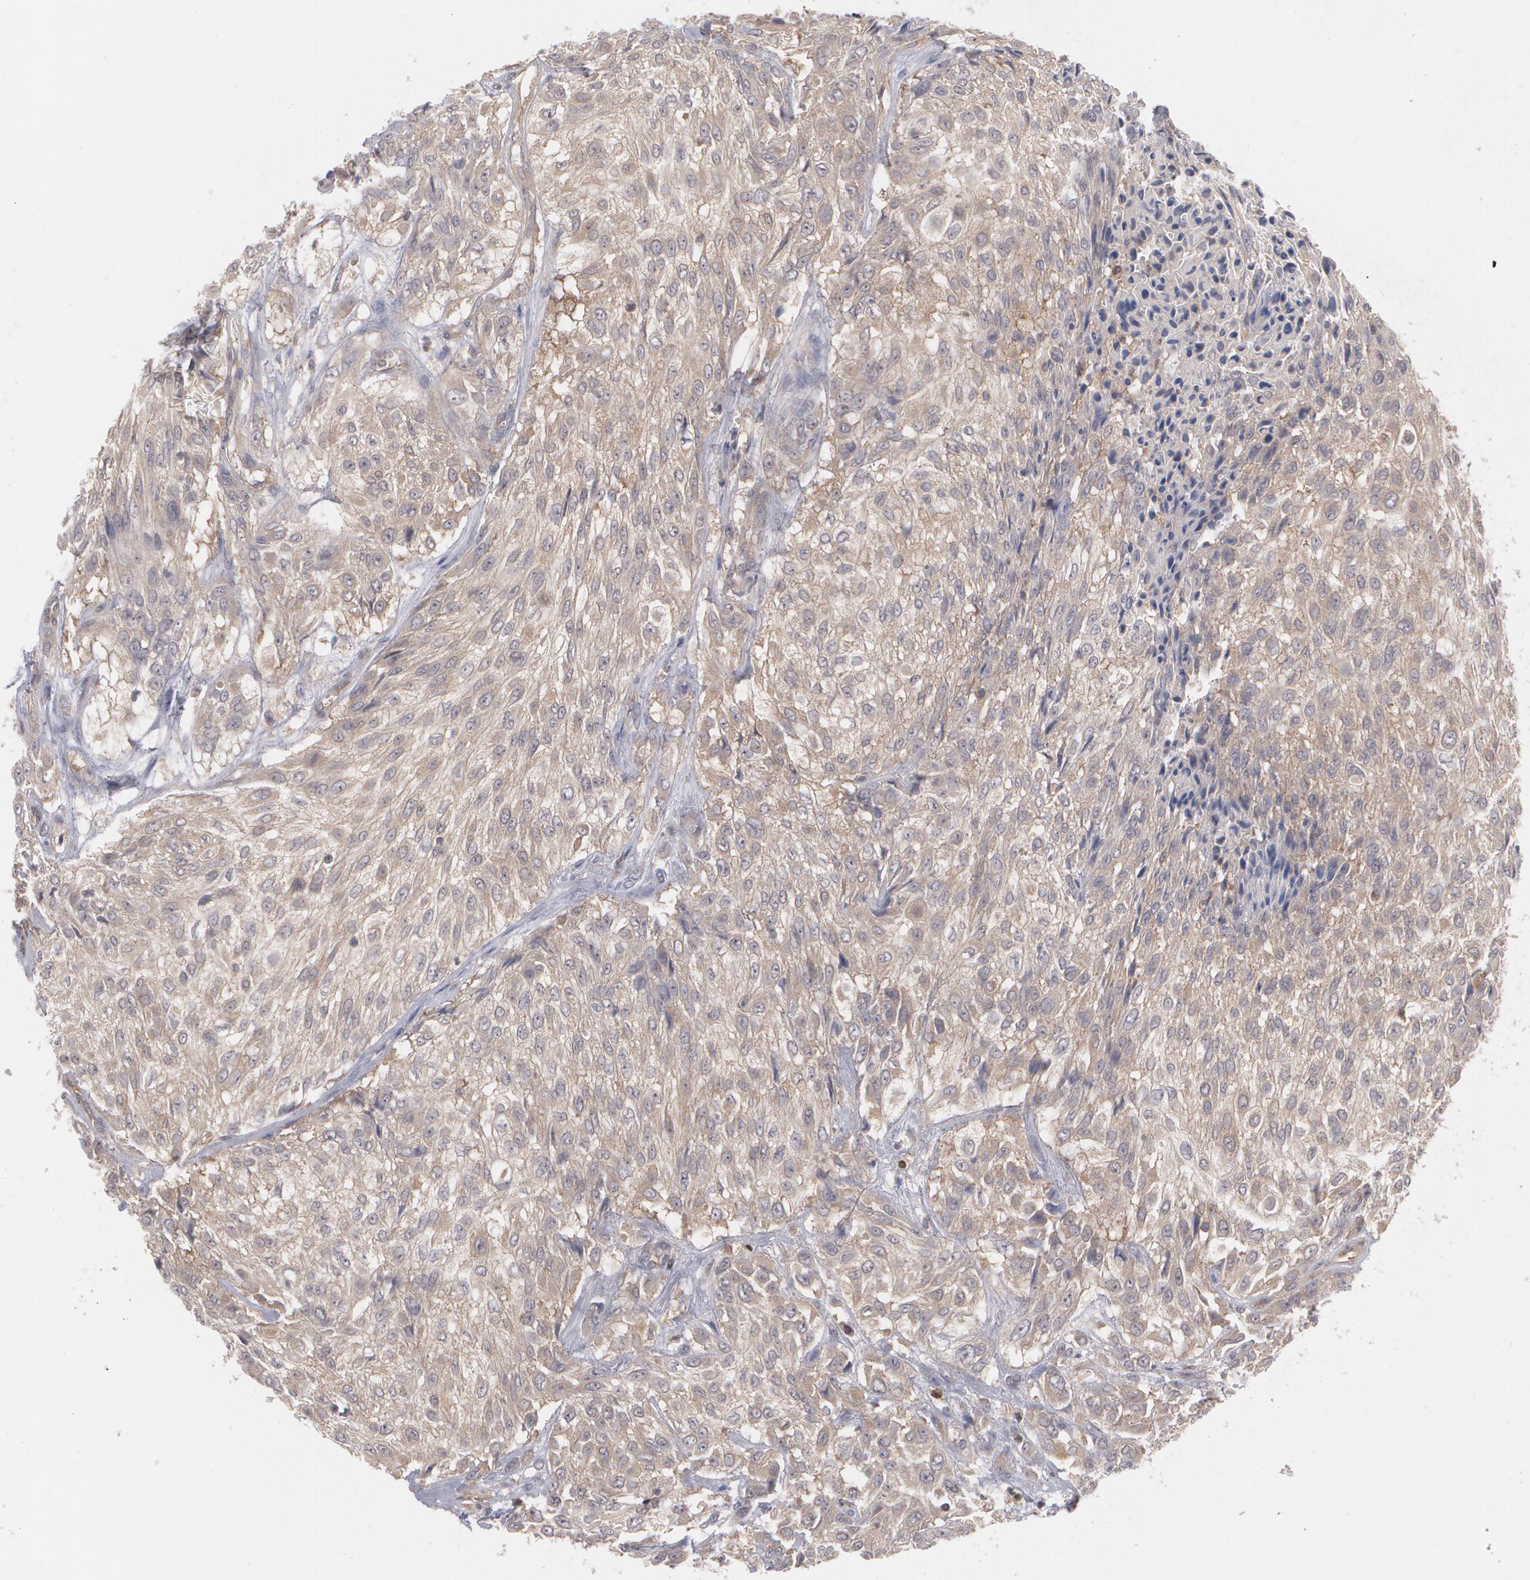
{"staining": {"intensity": "weak", "quantity": ">75%", "location": "cytoplasmic/membranous"}, "tissue": "urothelial cancer", "cell_type": "Tumor cells", "image_type": "cancer", "snomed": [{"axis": "morphology", "description": "Urothelial carcinoma, High grade"}, {"axis": "topography", "description": "Urinary bladder"}], "caption": "Brown immunohistochemical staining in urothelial cancer exhibits weak cytoplasmic/membranous staining in approximately >75% of tumor cells.", "gene": "HTT", "patient": {"sex": "male", "age": 57}}